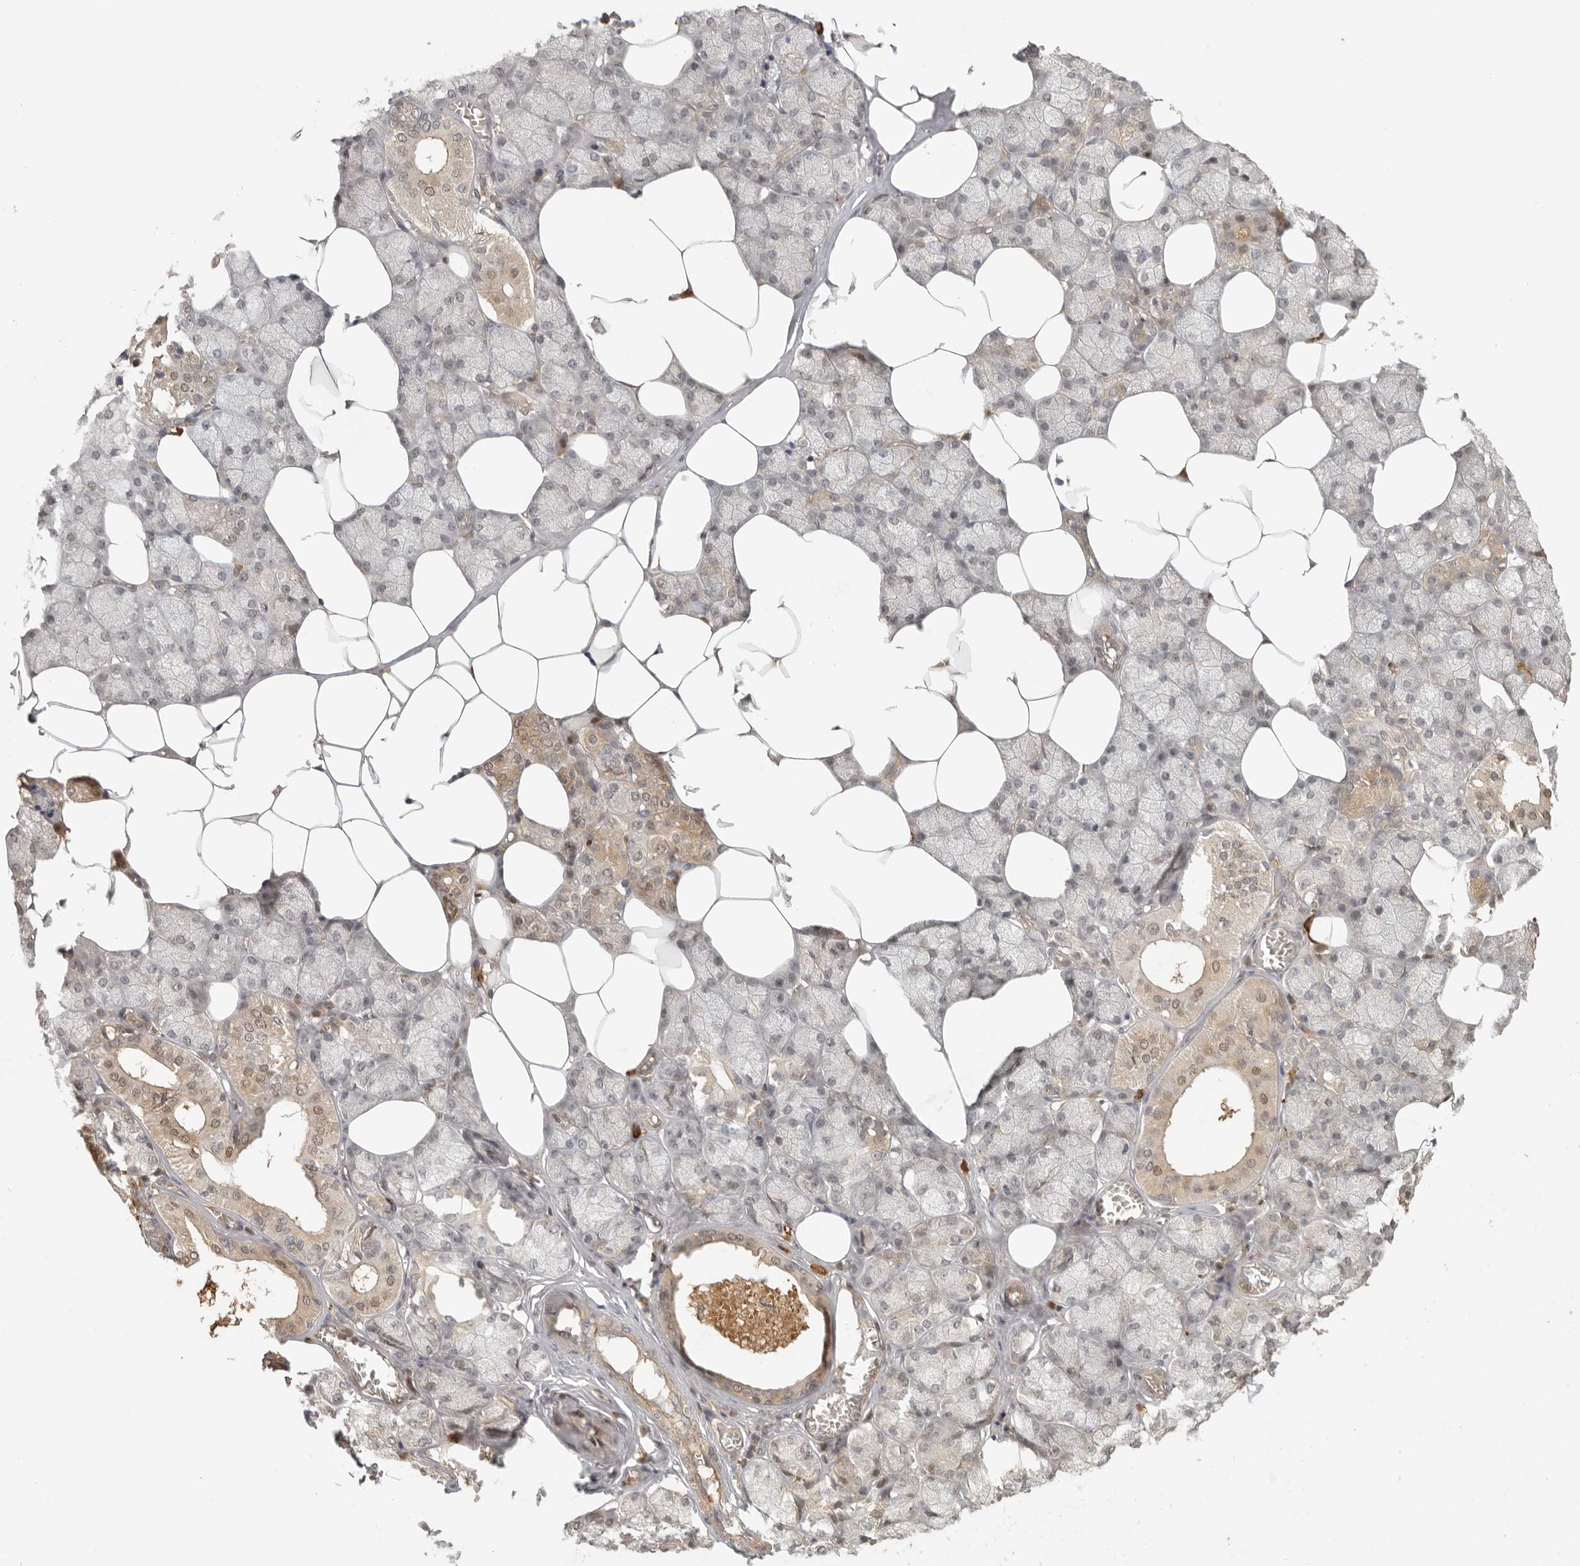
{"staining": {"intensity": "weak", "quantity": "25%-75%", "location": "cytoplasmic/membranous,nuclear"}, "tissue": "salivary gland", "cell_type": "Glandular cells", "image_type": "normal", "snomed": [{"axis": "morphology", "description": "Normal tissue, NOS"}, {"axis": "topography", "description": "Salivary gland"}], "caption": "Salivary gland was stained to show a protein in brown. There is low levels of weak cytoplasmic/membranous,nuclear expression in approximately 25%-75% of glandular cells. The staining was performed using DAB, with brown indicating positive protein expression. Nuclei are stained blue with hematoxylin.", "gene": "PSMA5", "patient": {"sex": "male", "age": 62}}